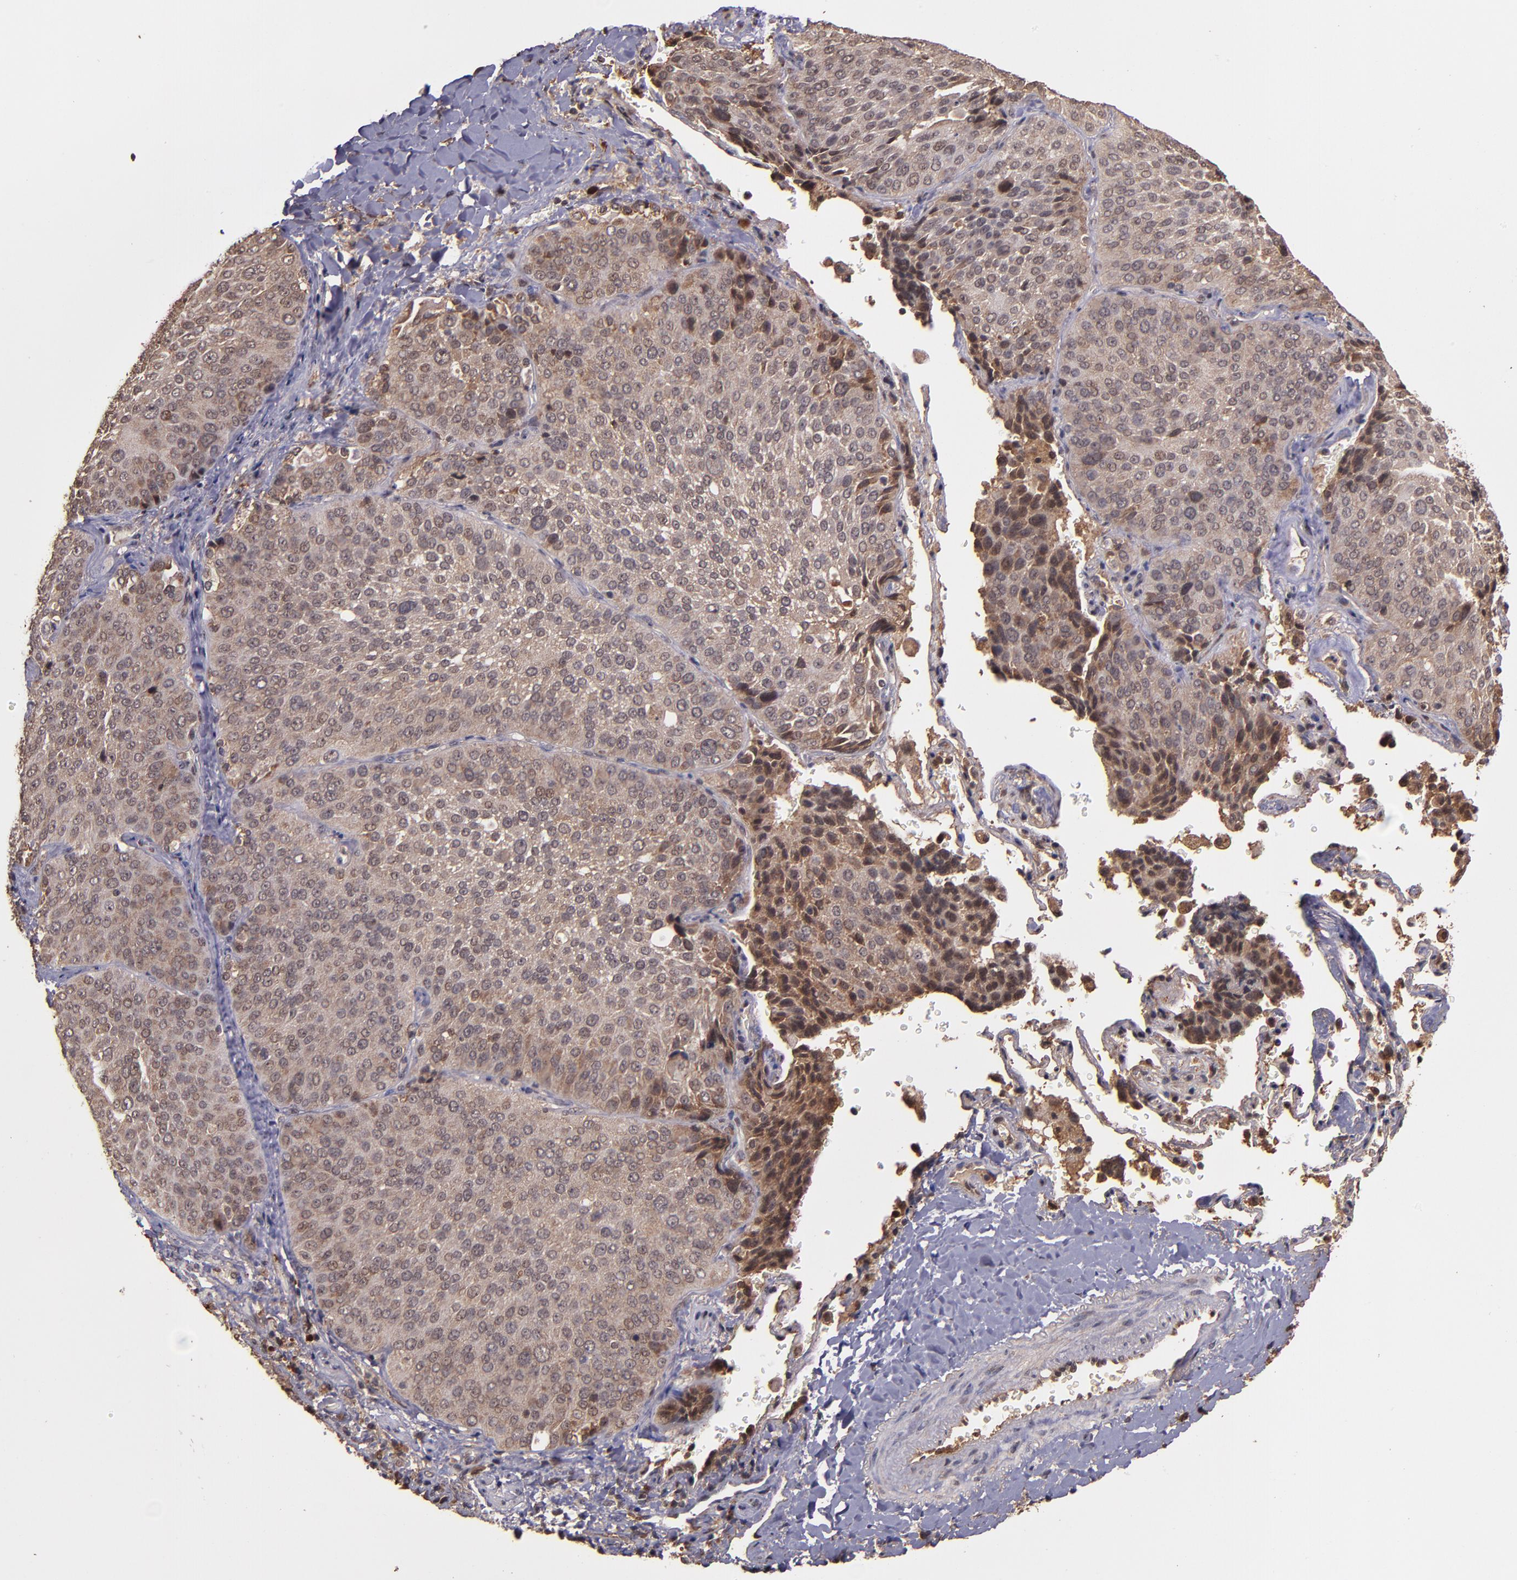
{"staining": {"intensity": "weak", "quantity": ">75%", "location": "cytoplasmic/membranous"}, "tissue": "lung cancer", "cell_type": "Tumor cells", "image_type": "cancer", "snomed": [{"axis": "morphology", "description": "Squamous cell carcinoma, NOS"}, {"axis": "topography", "description": "Lung"}], "caption": "There is low levels of weak cytoplasmic/membranous staining in tumor cells of lung cancer (squamous cell carcinoma), as demonstrated by immunohistochemical staining (brown color).", "gene": "RIOK3", "patient": {"sex": "male", "age": 54}}